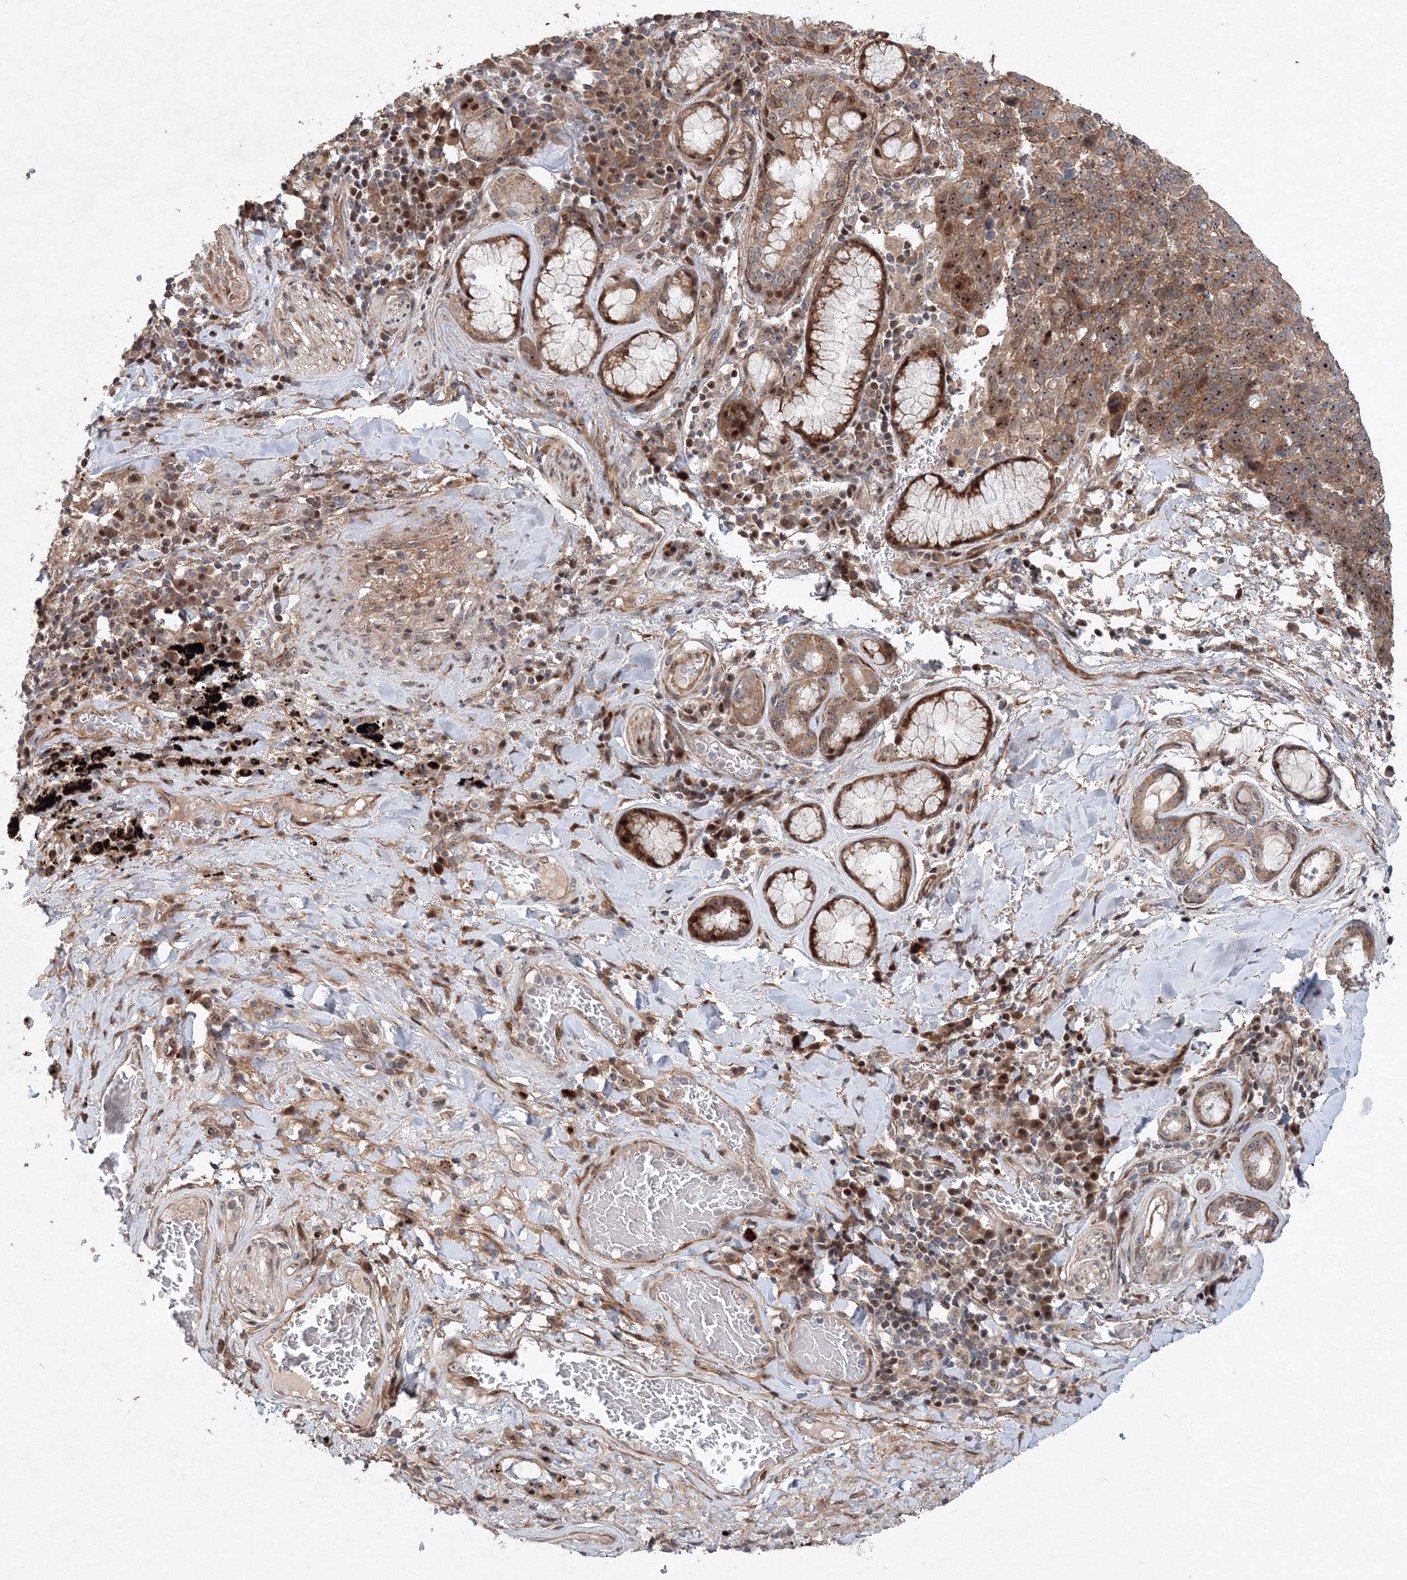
{"staining": {"intensity": "moderate", "quantity": ">75%", "location": "cytoplasmic/membranous,nuclear"}, "tissue": "lung cancer", "cell_type": "Tumor cells", "image_type": "cancer", "snomed": [{"axis": "morphology", "description": "Squamous cell carcinoma, NOS"}, {"axis": "topography", "description": "Lung"}], "caption": "The immunohistochemical stain shows moderate cytoplasmic/membranous and nuclear expression in tumor cells of squamous cell carcinoma (lung) tissue.", "gene": "ANKAR", "patient": {"sex": "male", "age": 66}}